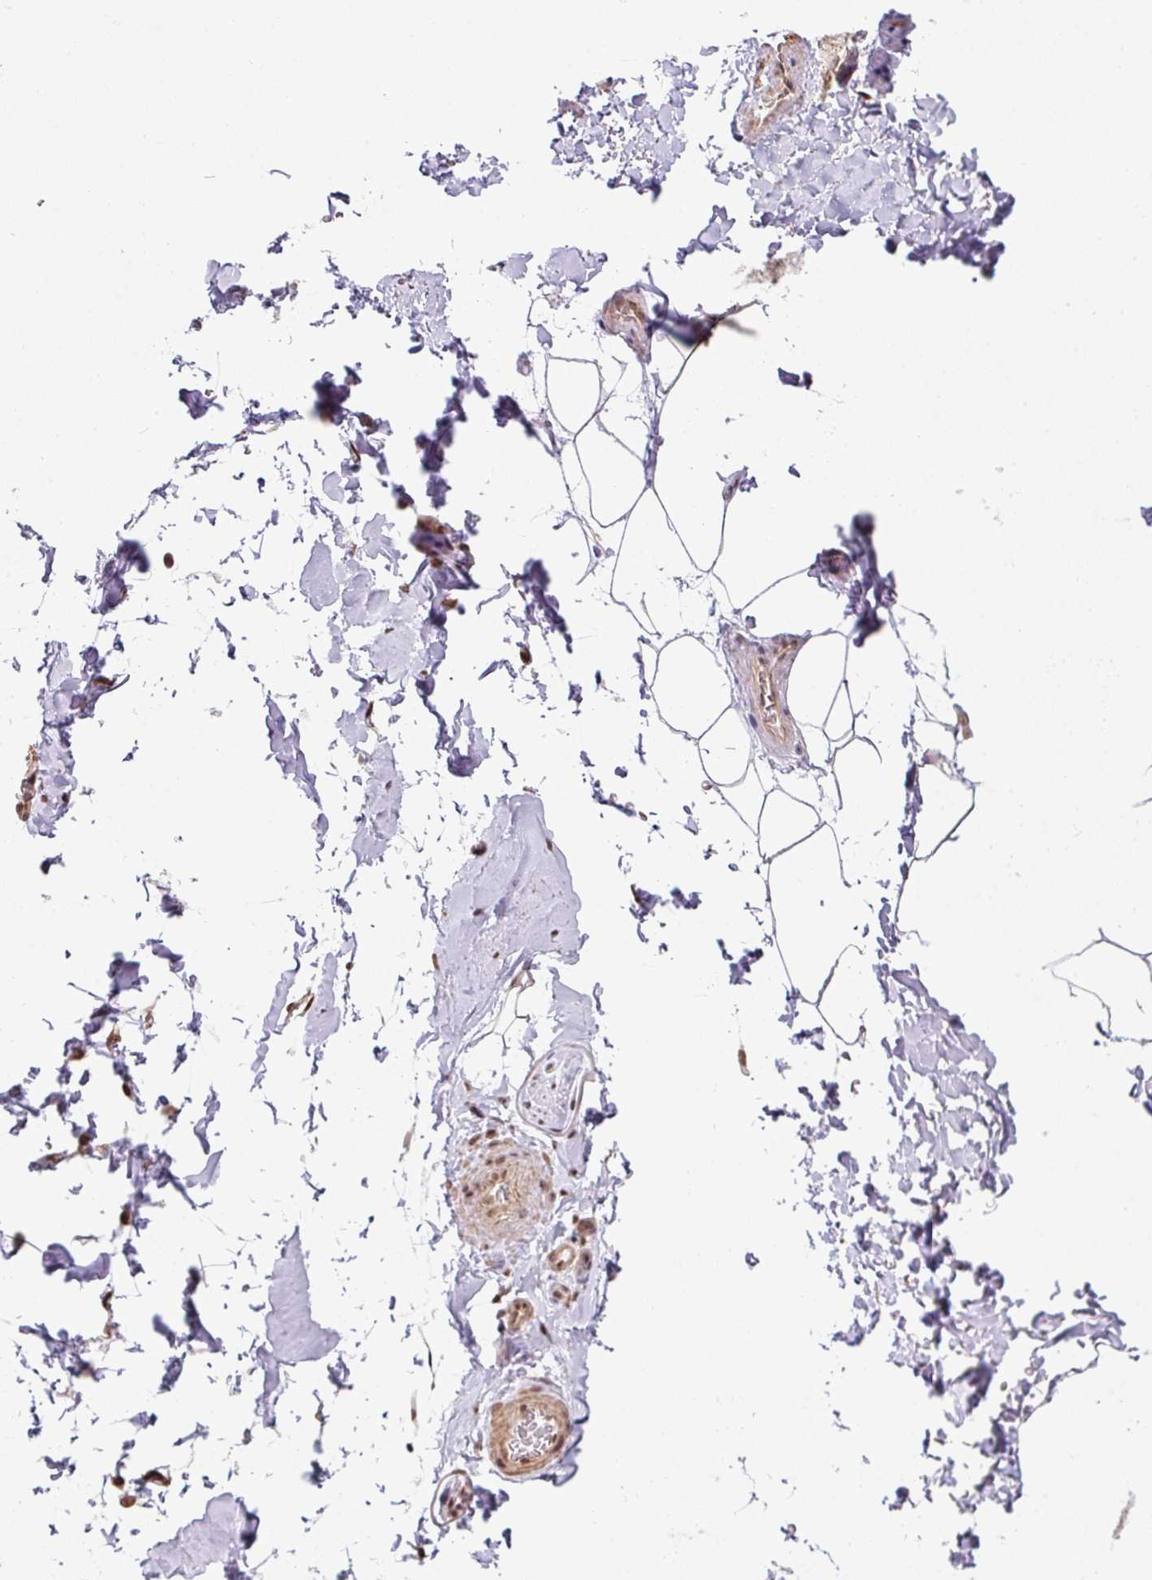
{"staining": {"intensity": "negative", "quantity": "none", "location": "none"}, "tissue": "adipose tissue", "cell_type": "Adipocytes", "image_type": "normal", "snomed": [{"axis": "morphology", "description": "Normal tissue, NOS"}, {"axis": "topography", "description": "Vascular tissue"}, {"axis": "topography", "description": "Peripheral nerve tissue"}], "caption": "A photomicrograph of adipose tissue stained for a protein displays no brown staining in adipocytes. Brightfield microscopy of immunohistochemistry stained with DAB (brown) and hematoxylin (blue), captured at high magnification.", "gene": "NCOA5", "patient": {"sex": "male", "age": 41}}